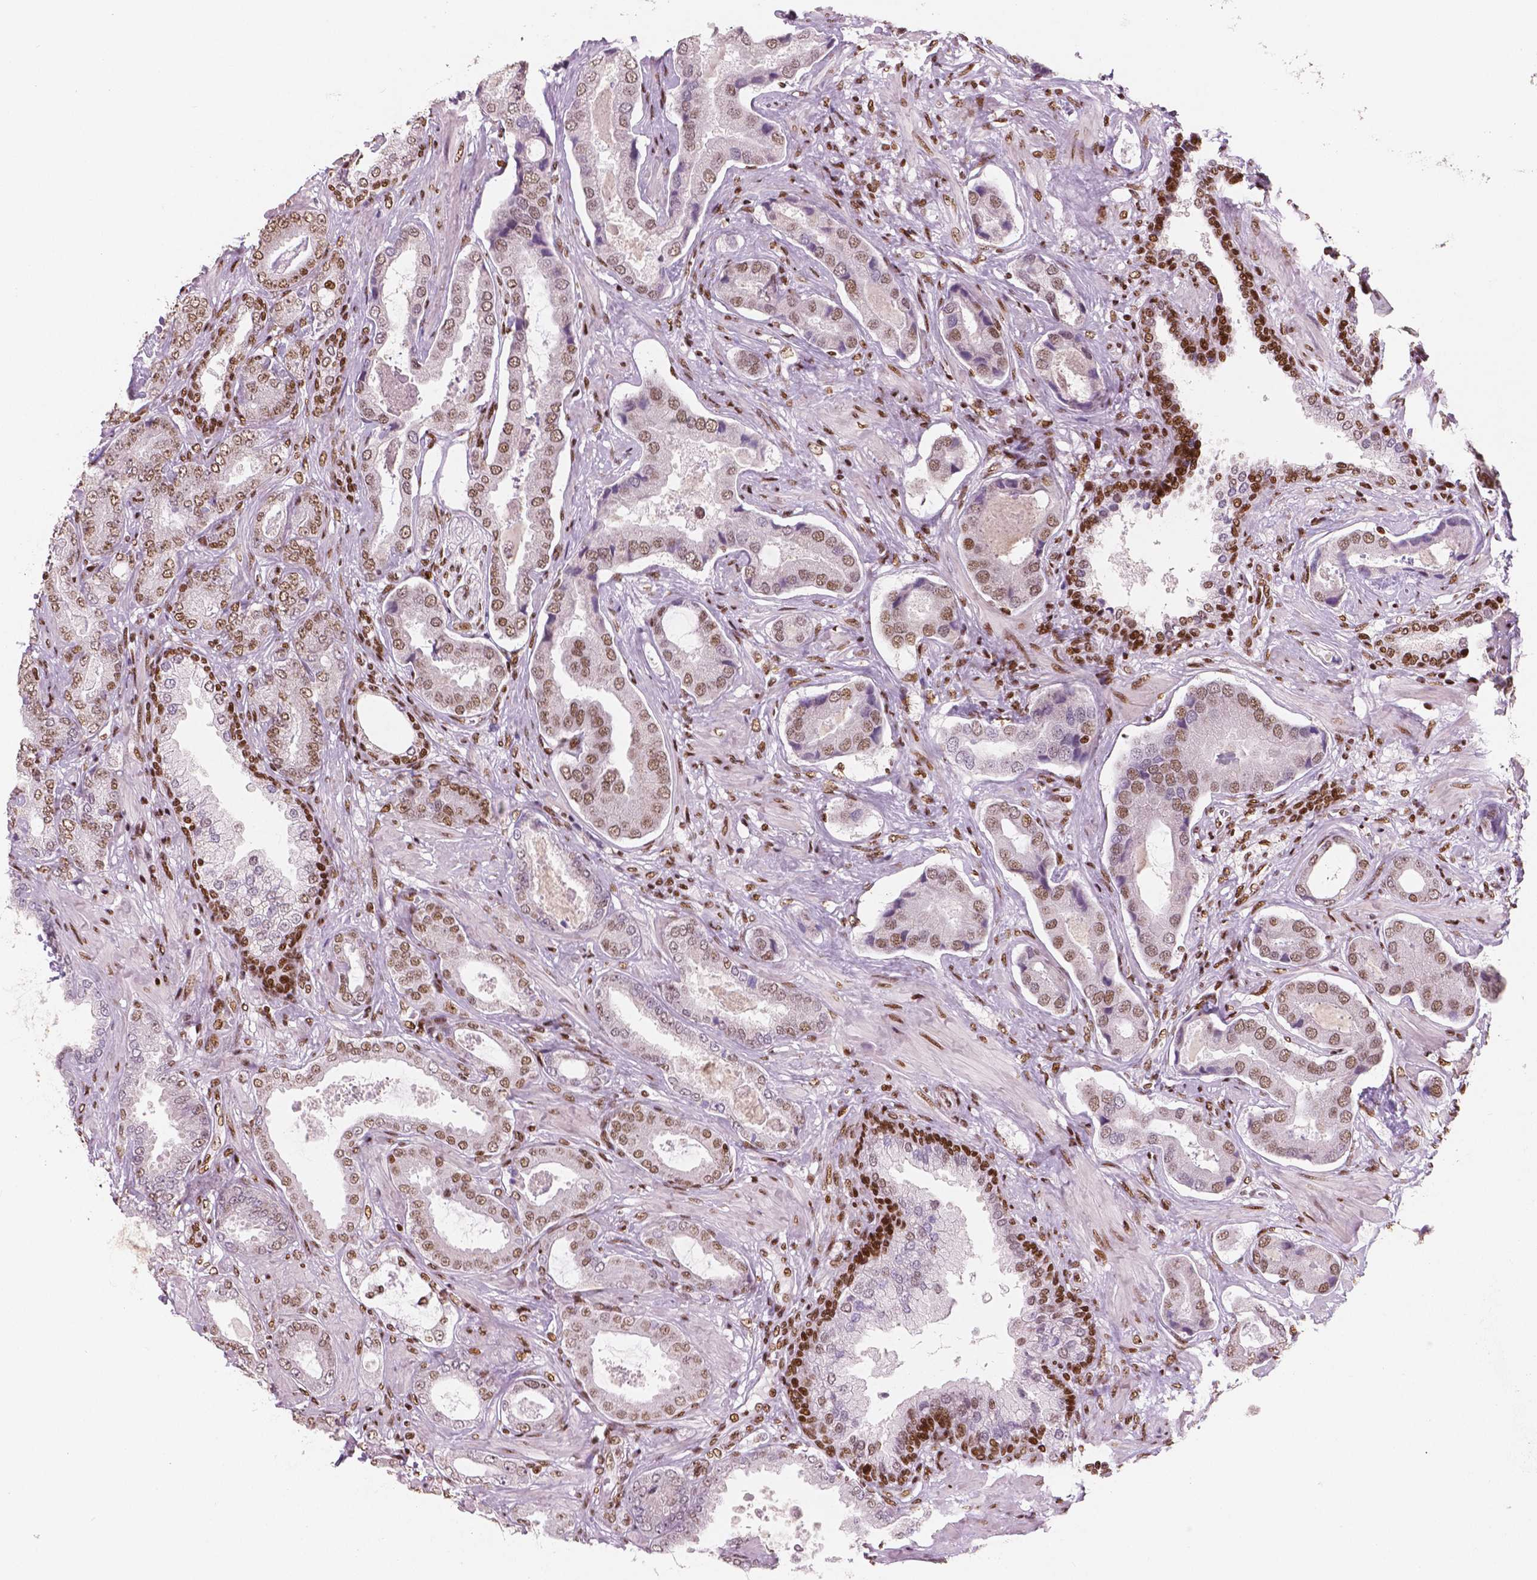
{"staining": {"intensity": "moderate", "quantity": ">75%", "location": "nuclear"}, "tissue": "prostate cancer", "cell_type": "Tumor cells", "image_type": "cancer", "snomed": [{"axis": "morphology", "description": "Adenocarcinoma, NOS"}, {"axis": "topography", "description": "Prostate"}], "caption": "Human adenocarcinoma (prostate) stained with a brown dye exhibits moderate nuclear positive positivity in about >75% of tumor cells.", "gene": "BRD4", "patient": {"sex": "male", "age": 64}}